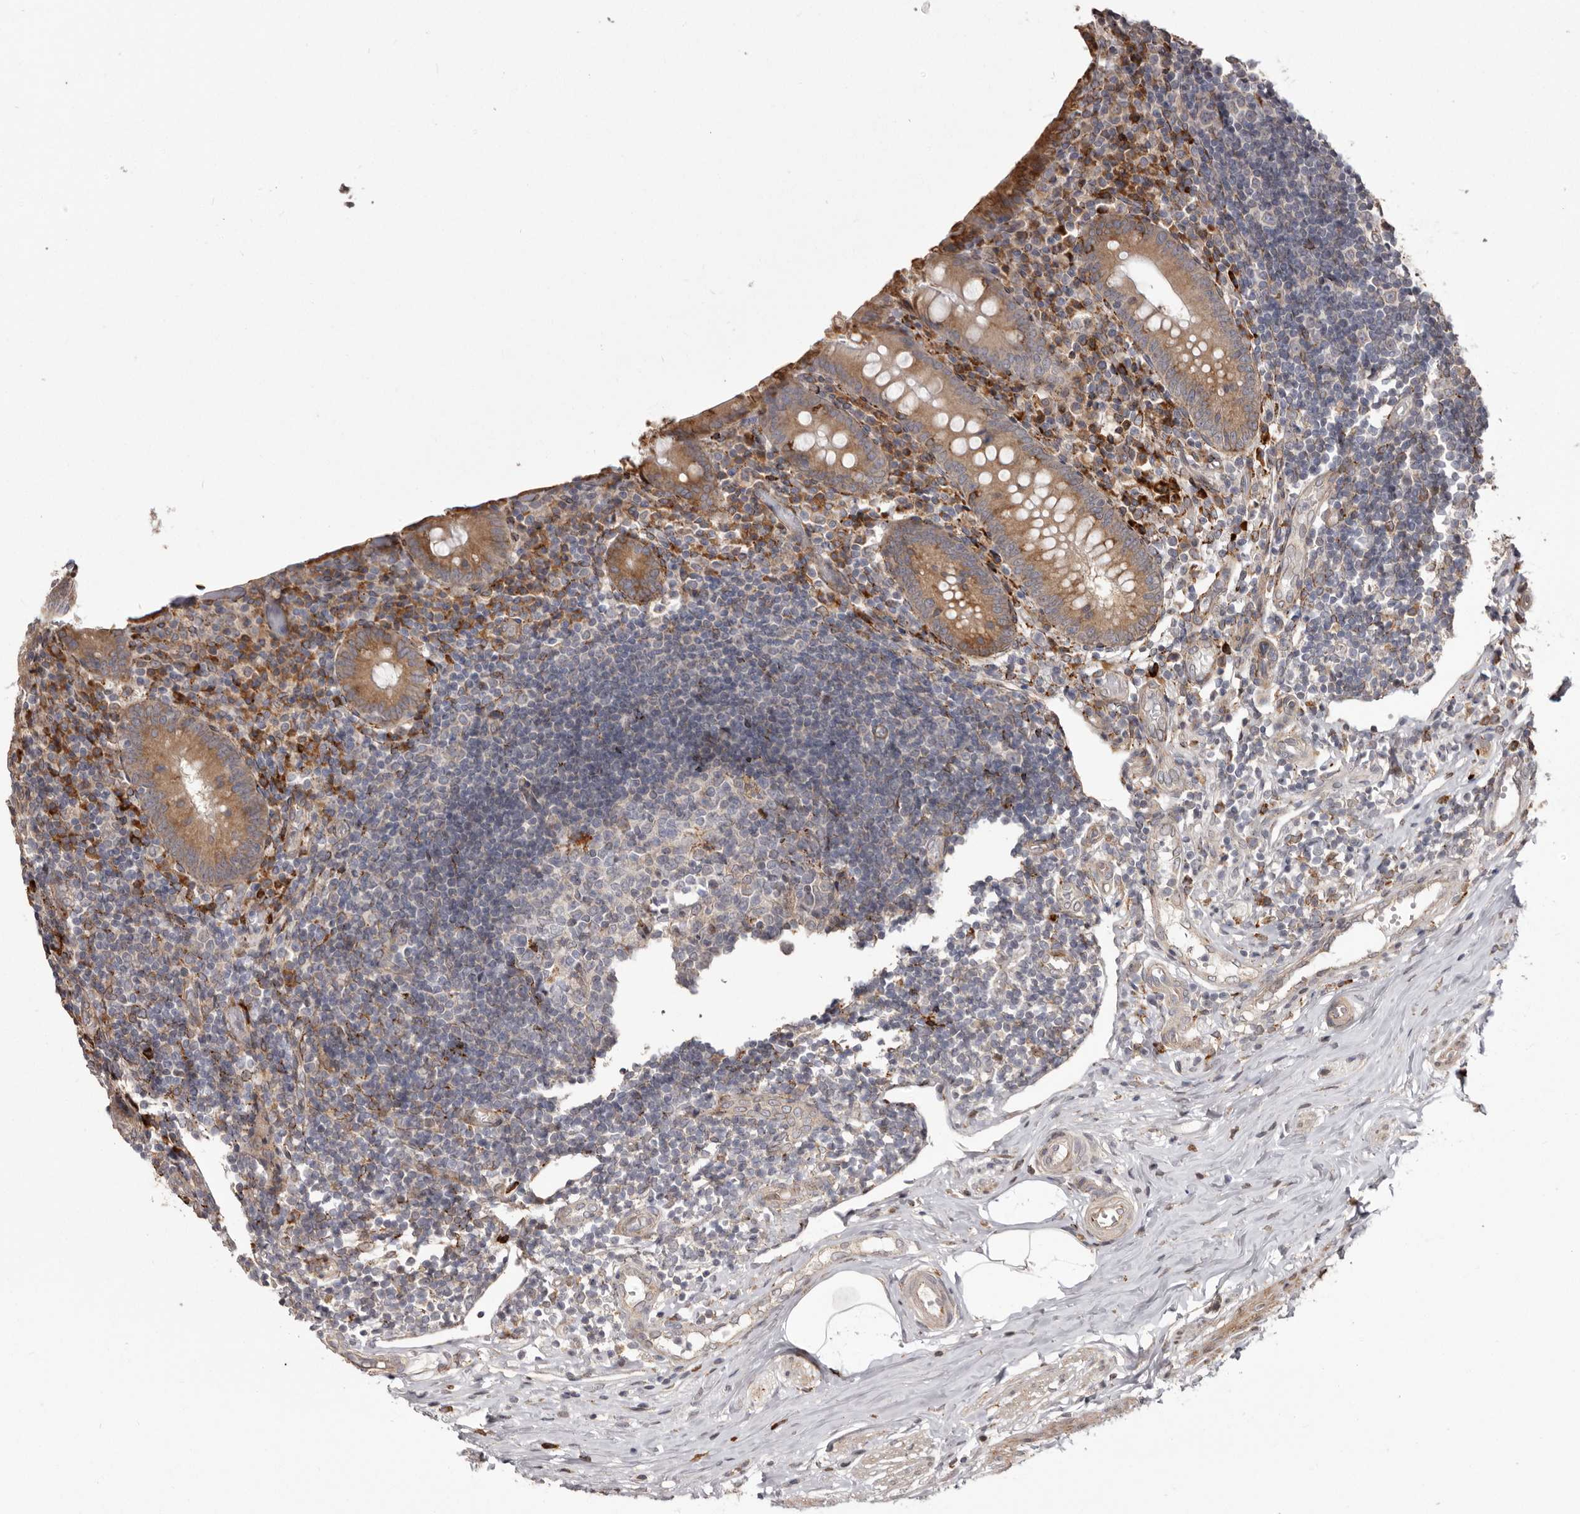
{"staining": {"intensity": "moderate", "quantity": ">75%", "location": "cytoplasmic/membranous"}, "tissue": "appendix", "cell_type": "Glandular cells", "image_type": "normal", "snomed": [{"axis": "morphology", "description": "Normal tissue, NOS"}, {"axis": "topography", "description": "Appendix"}], "caption": "This image reveals immunohistochemistry staining of normal human appendix, with medium moderate cytoplasmic/membranous expression in approximately >75% of glandular cells.", "gene": "NUP43", "patient": {"sex": "female", "age": 17}}